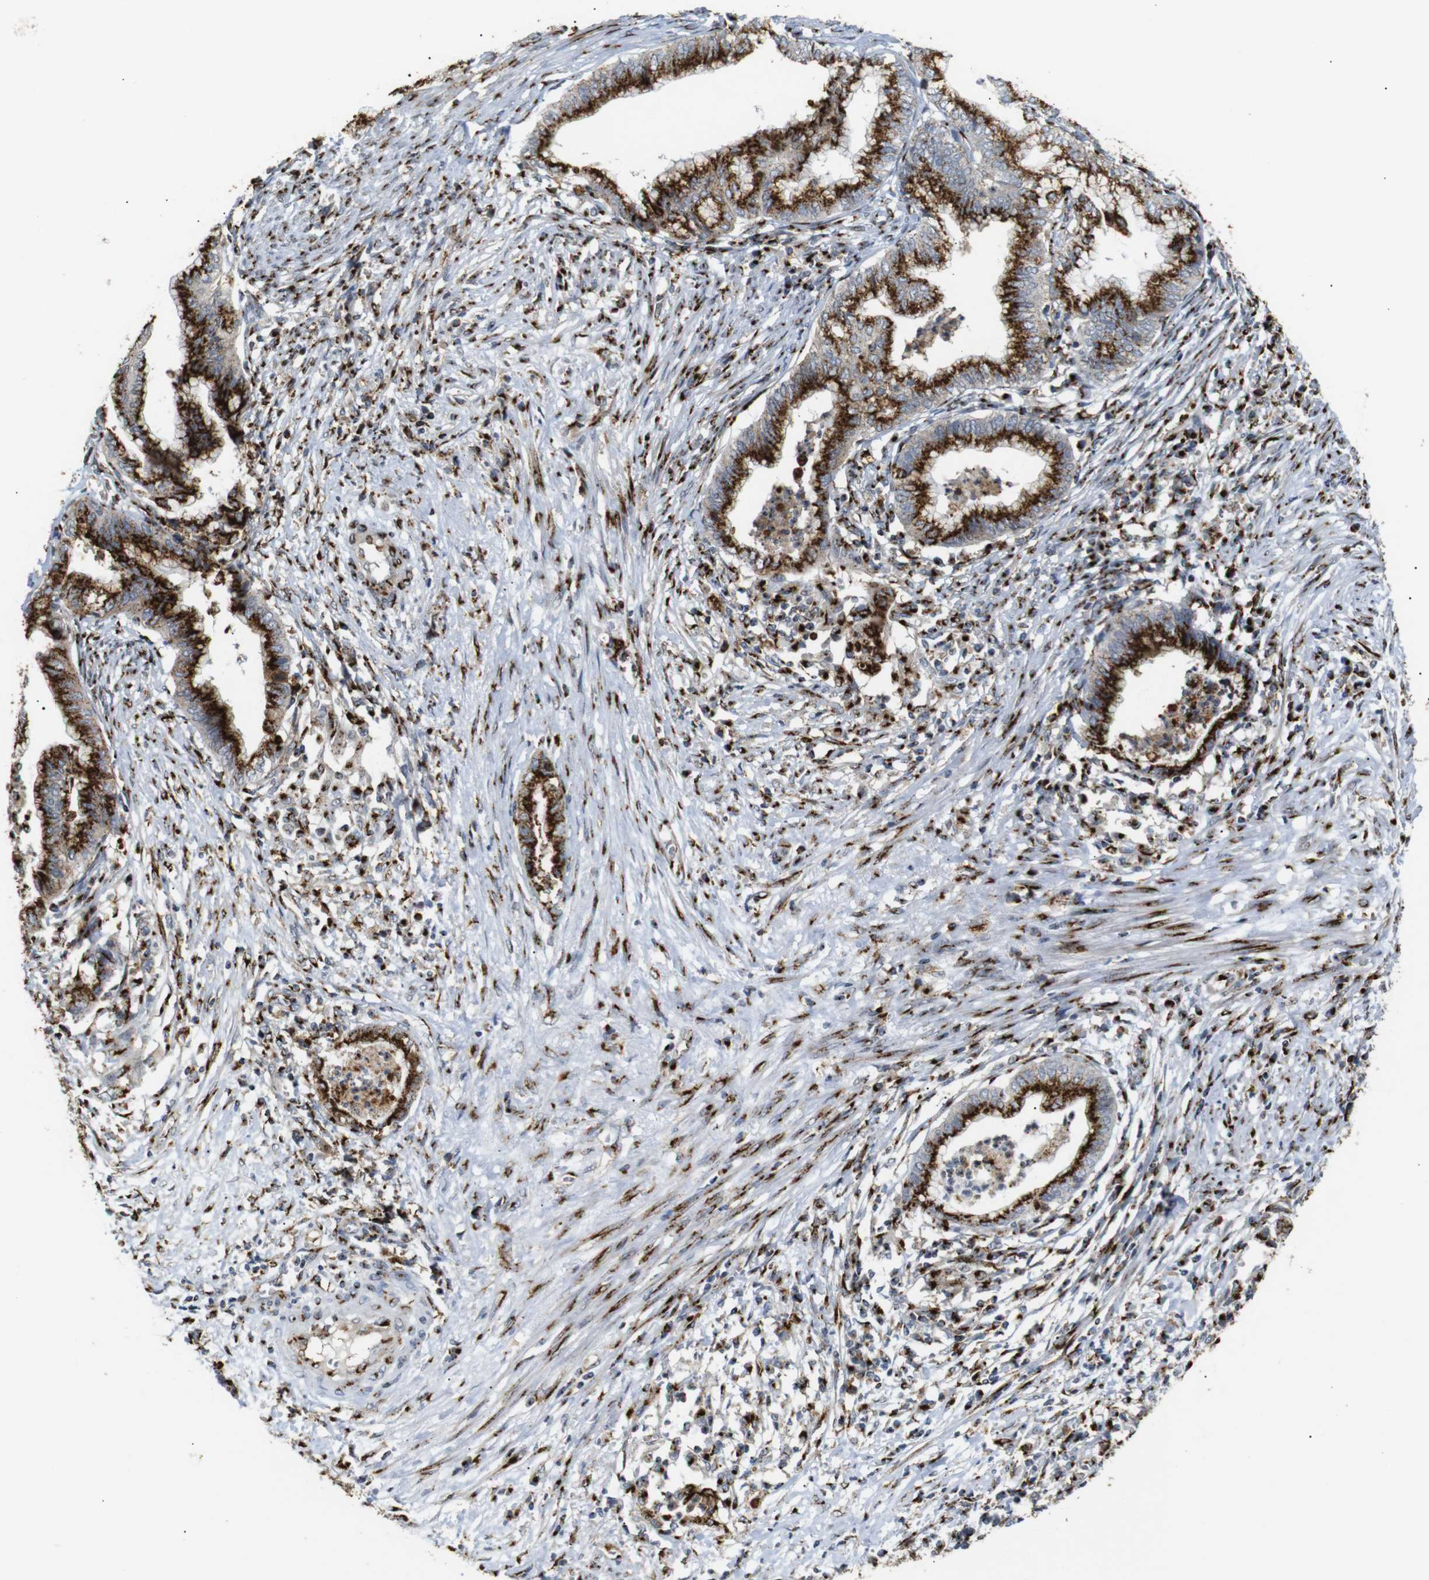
{"staining": {"intensity": "strong", "quantity": ">75%", "location": "cytoplasmic/membranous"}, "tissue": "endometrial cancer", "cell_type": "Tumor cells", "image_type": "cancer", "snomed": [{"axis": "morphology", "description": "Necrosis, NOS"}, {"axis": "morphology", "description": "Adenocarcinoma, NOS"}, {"axis": "topography", "description": "Endometrium"}], "caption": "Immunohistochemical staining of human endometrial cancer exhibits high levels of strong cytoplasmic/membranous protein expression in about >75% of tumor cells.", "gene": "TGOLN2", "patient": {"sex": "female", "age": 79}}